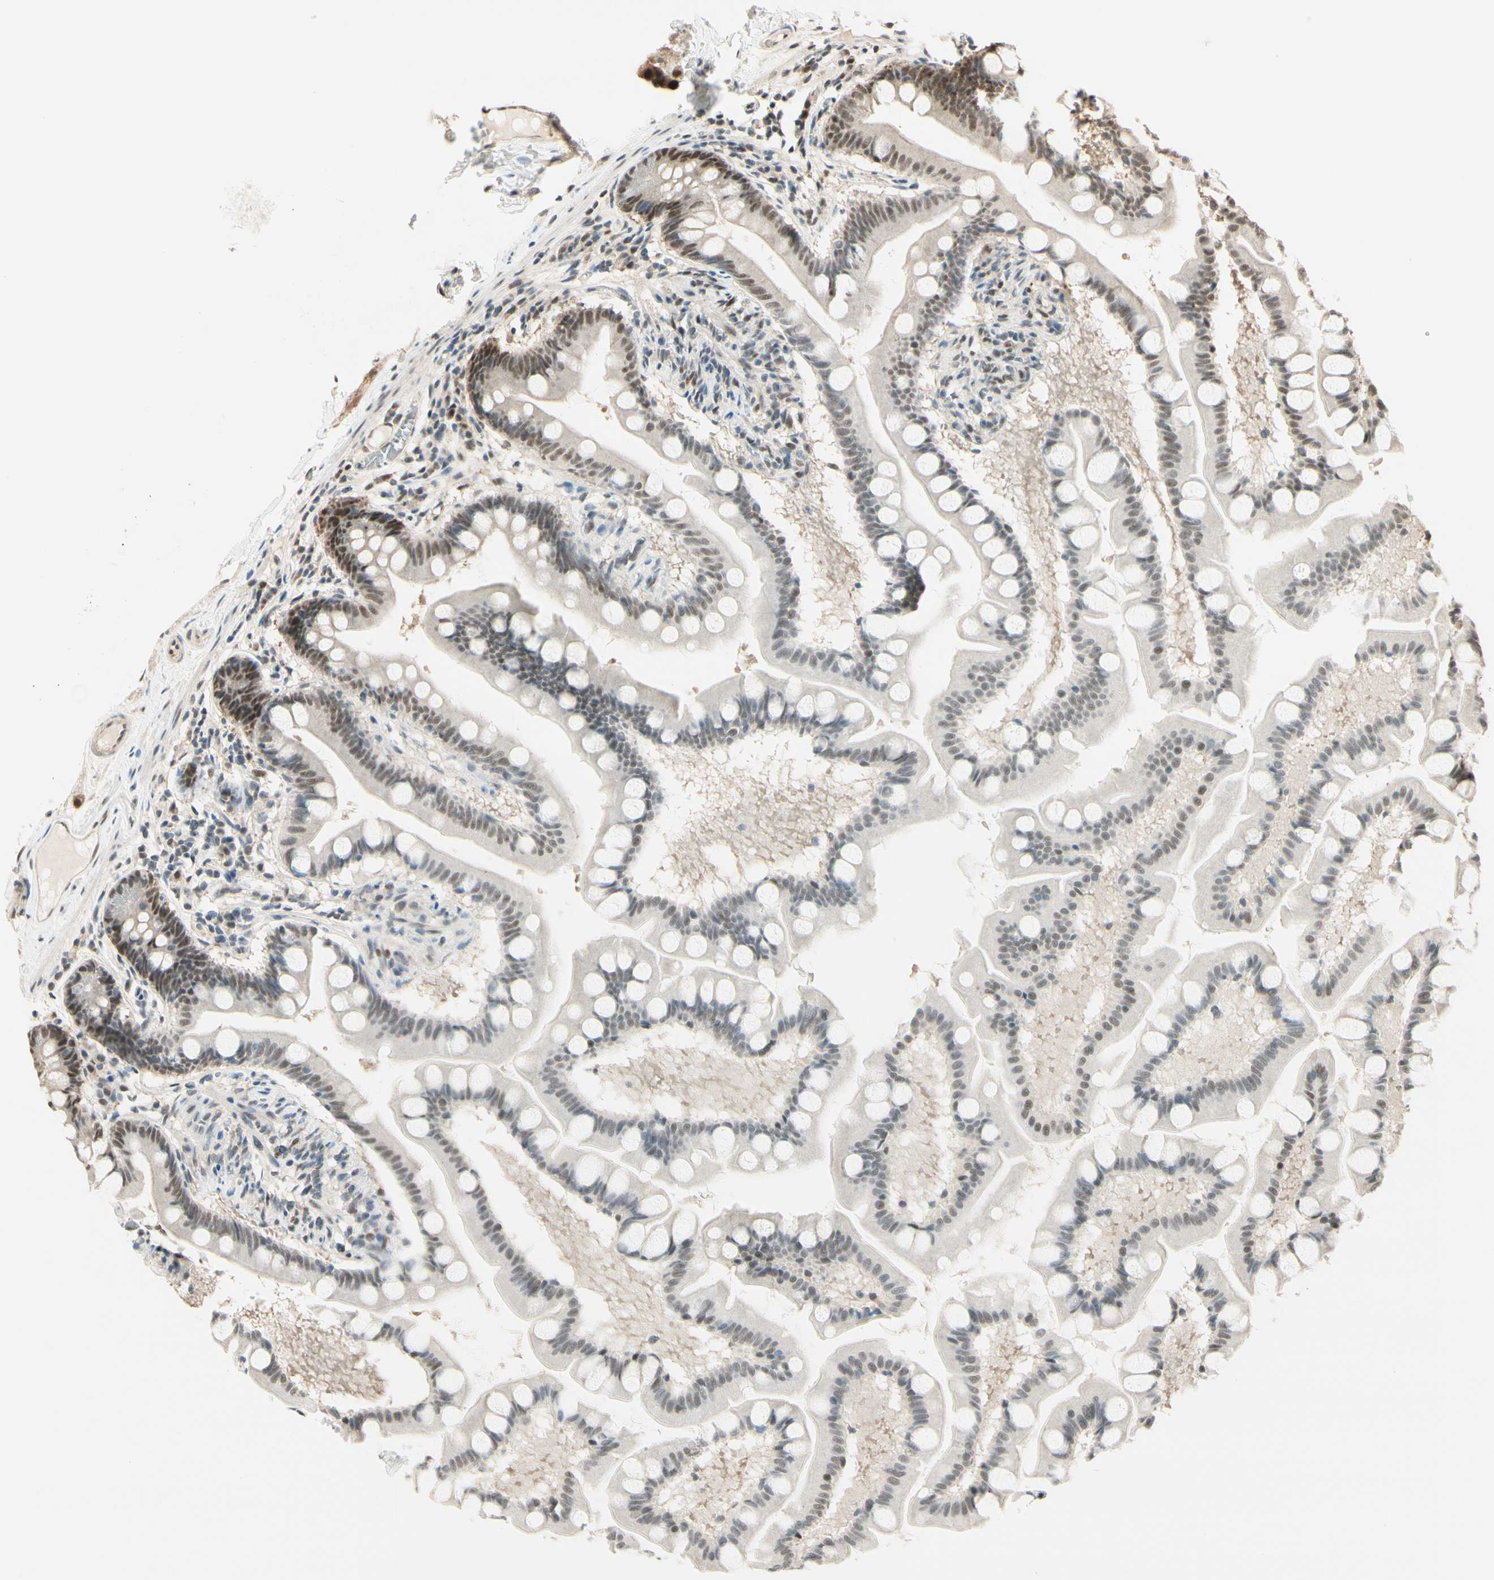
{"staining": {"intensity": "strong", "quantity": ">75%", "location": "cytoplasmic/membranous,nuclear"}, "tissue": "small intestine", "cell_type": "Glandular cells", "image_type": "normal", "snomed": [{"axis": "morphology", "description": "Normal tissue, NOS"}, {"axis": "topography", "description": "Small intestine"}], "caption": "Small intestine was stained to show a protein in brown. There is high levels of strong cytoplasmic/membranous,nuclear expression in approximately >75% of glandular cells.", "gene": "HSF1", "patient": {"sex": "male", "age": 41}}